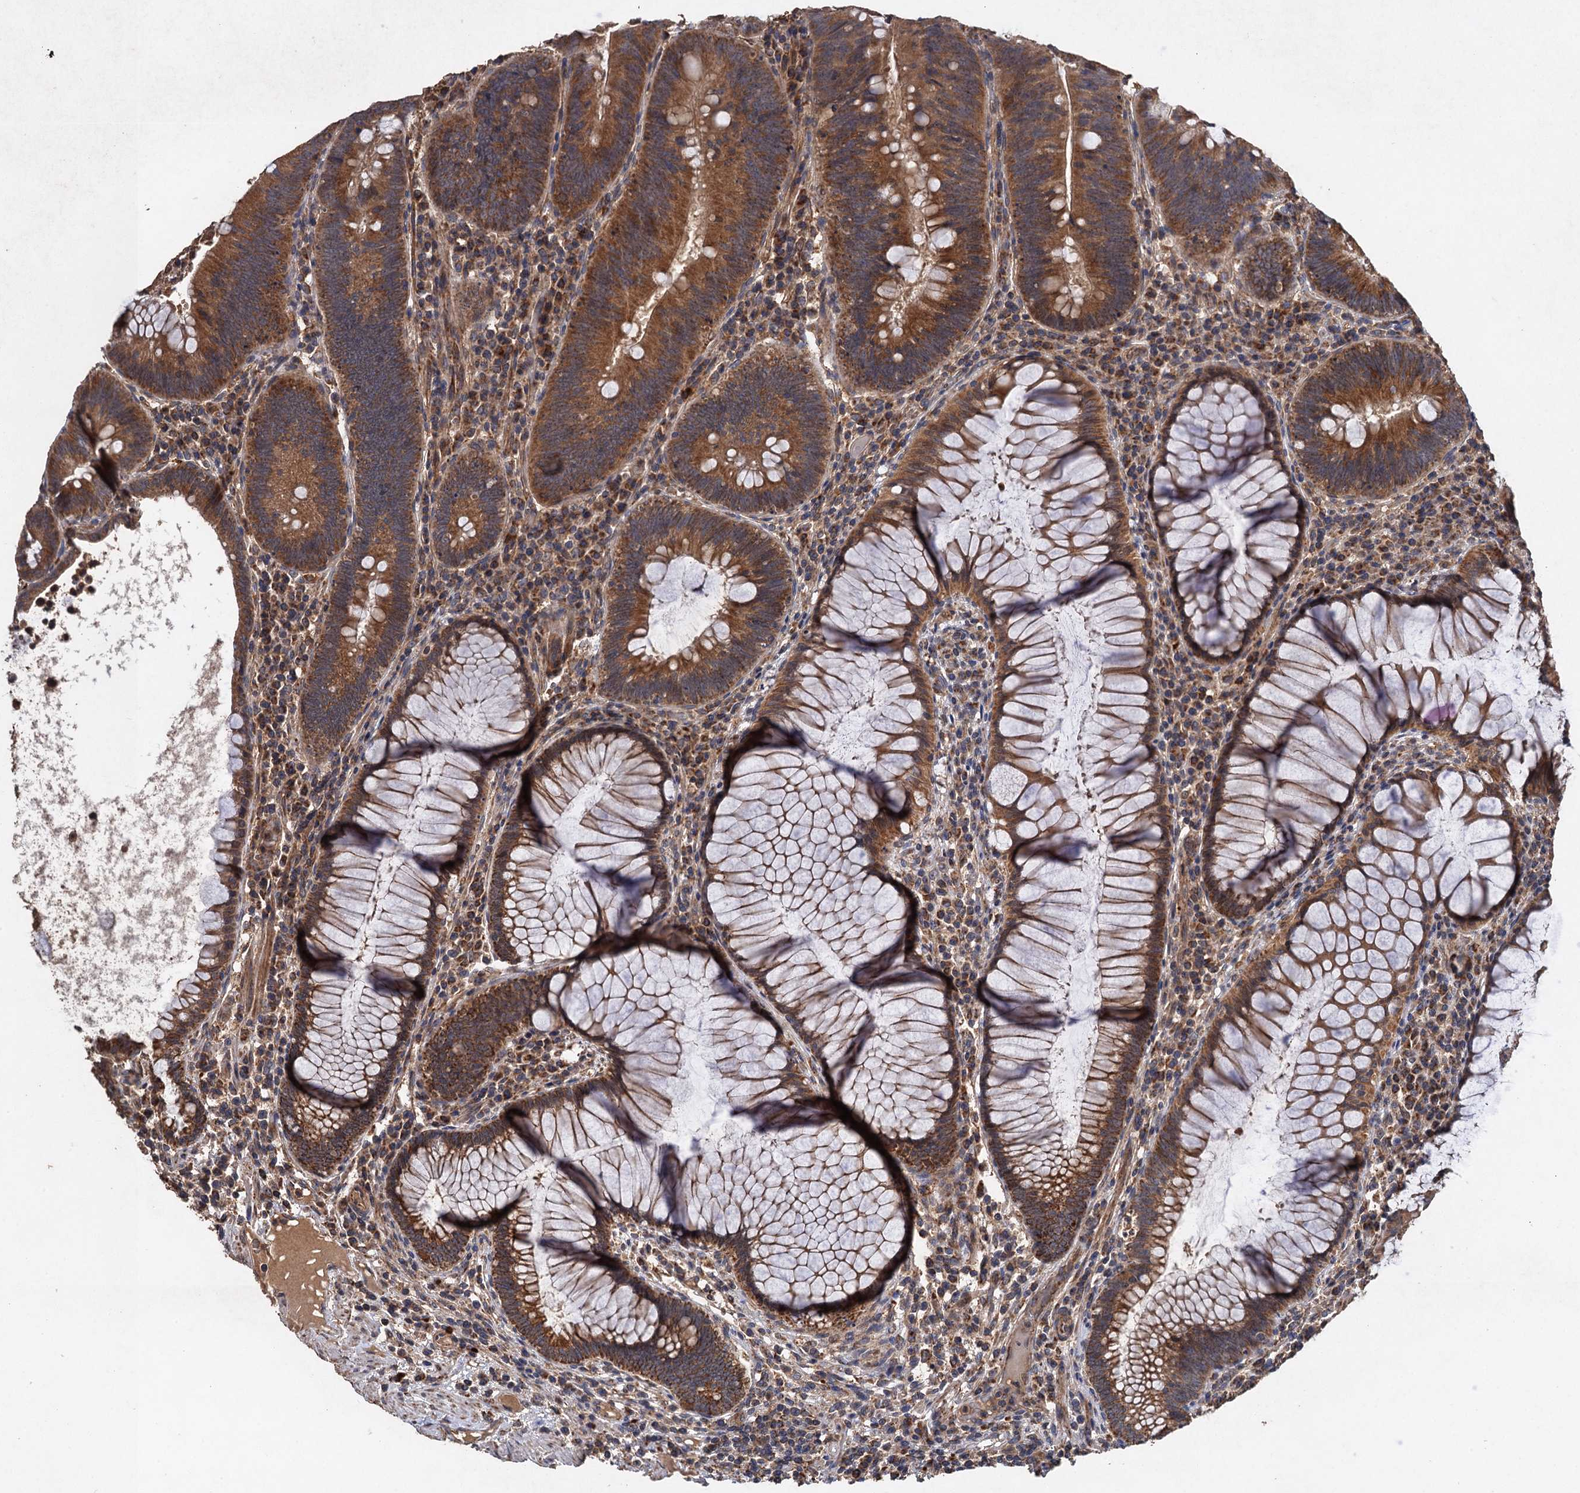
{"staining": {"intensity": "moderate", "quantity": ">75%", "location": "cytoplasmic/membranous"}, "tissue": "colorectal cancer", "cell_type": "Tumor cells", "image_type": "cancer", "snomed": [{"axis": "morphology", "description": "Adenocarcinoma, NOS"}, {"axis": "topography", "description": "Rectum"}], "caption": "Immunohistochemistry histopathology image of human colorectal cancer stained for a protein (brown), which shows medium levels of moderate cytoplasmic/membranous positivity in approximately >75% of tumor cells.", "gene": "NDUFA13", "patient": {"sex": "female", "age": 75}}